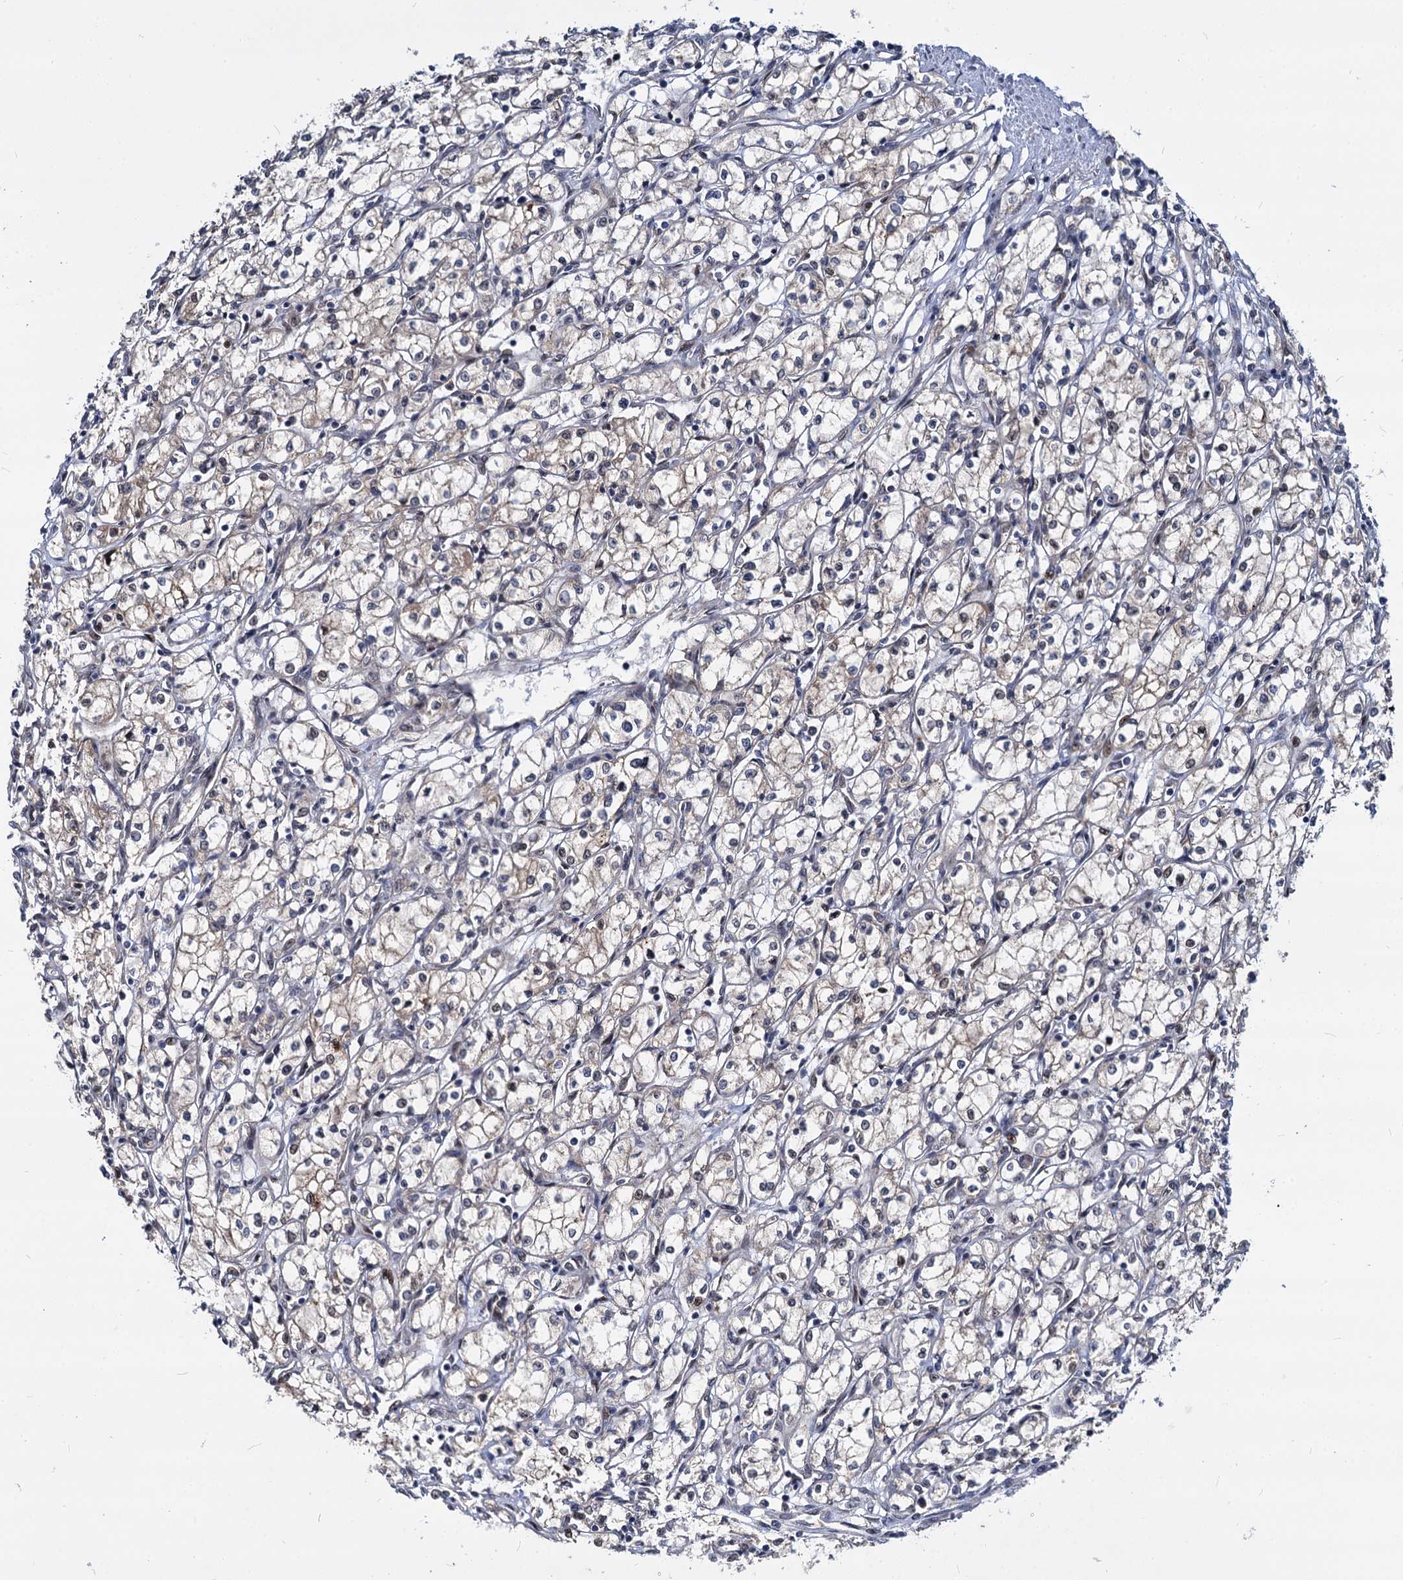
{"staining": {"intensity": "weak", "quantity": "<25%", "location": "cytoplasmic/membranous"}, "tissue": "renal cancer", "cell_type": "Tumor cells", "image_type": "cancer", "snomed": [{"axis": "morphology", "description": "Adenocarcinoma, NOS"}, {"axis": "topography", "description": "Kidney"}], "caption": "The photomicrograph demonstrates no staining of tumor cells in renal cancer (adenocarcinoma). (Stains: DAB immunohistochemistry with hematoxylin counter stain, Microscopy: brightfield microscopy at high magnification).", "gene": "MAML2", "patient": {"sex": "male", "age": 59}}